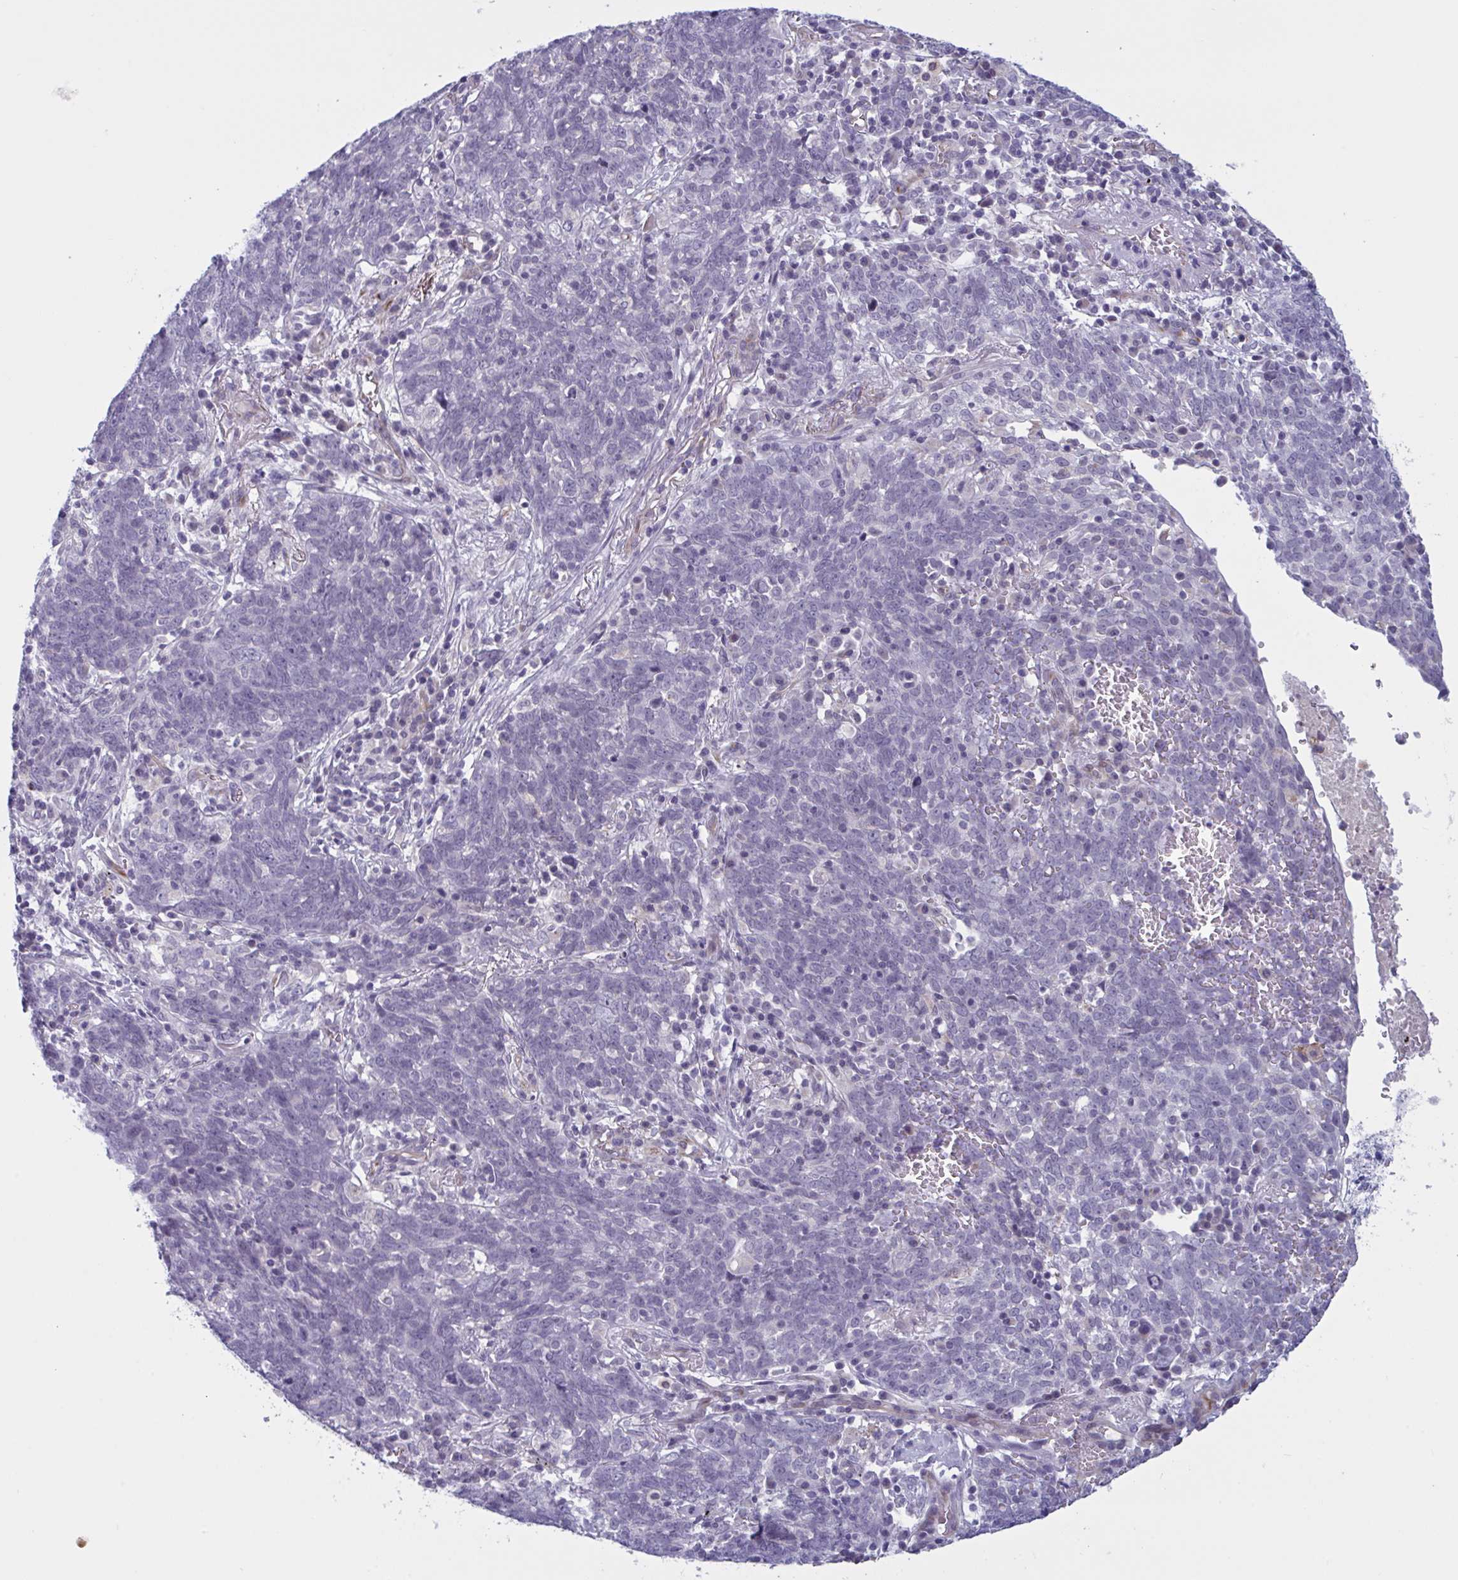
{"staining": {"intensity": "negative", "quantity": "none", "location": "none"}, "tissue": "lung cancer", "cell_type": "Tumor cells", "image_type": "cancer", "snomed": [{"axis": "morphology", "description": "Squamous cell carcinoma, NOS"}, {"axis": "topography", "description": "Lung"}], "caption": "This is a photomicrograph of IHC staining of lung cancer (squamous cell carcinoma), which shows no expression in tumor cells. Brightfield microscopy of immunohistochemistry stained with DAB (3,3'-diaminobenzidine) (brown) and hematoxylin (blue), captured at high magnification.", "gene": "OR1L3", "patient": {"sex": "female", "age": 72}}